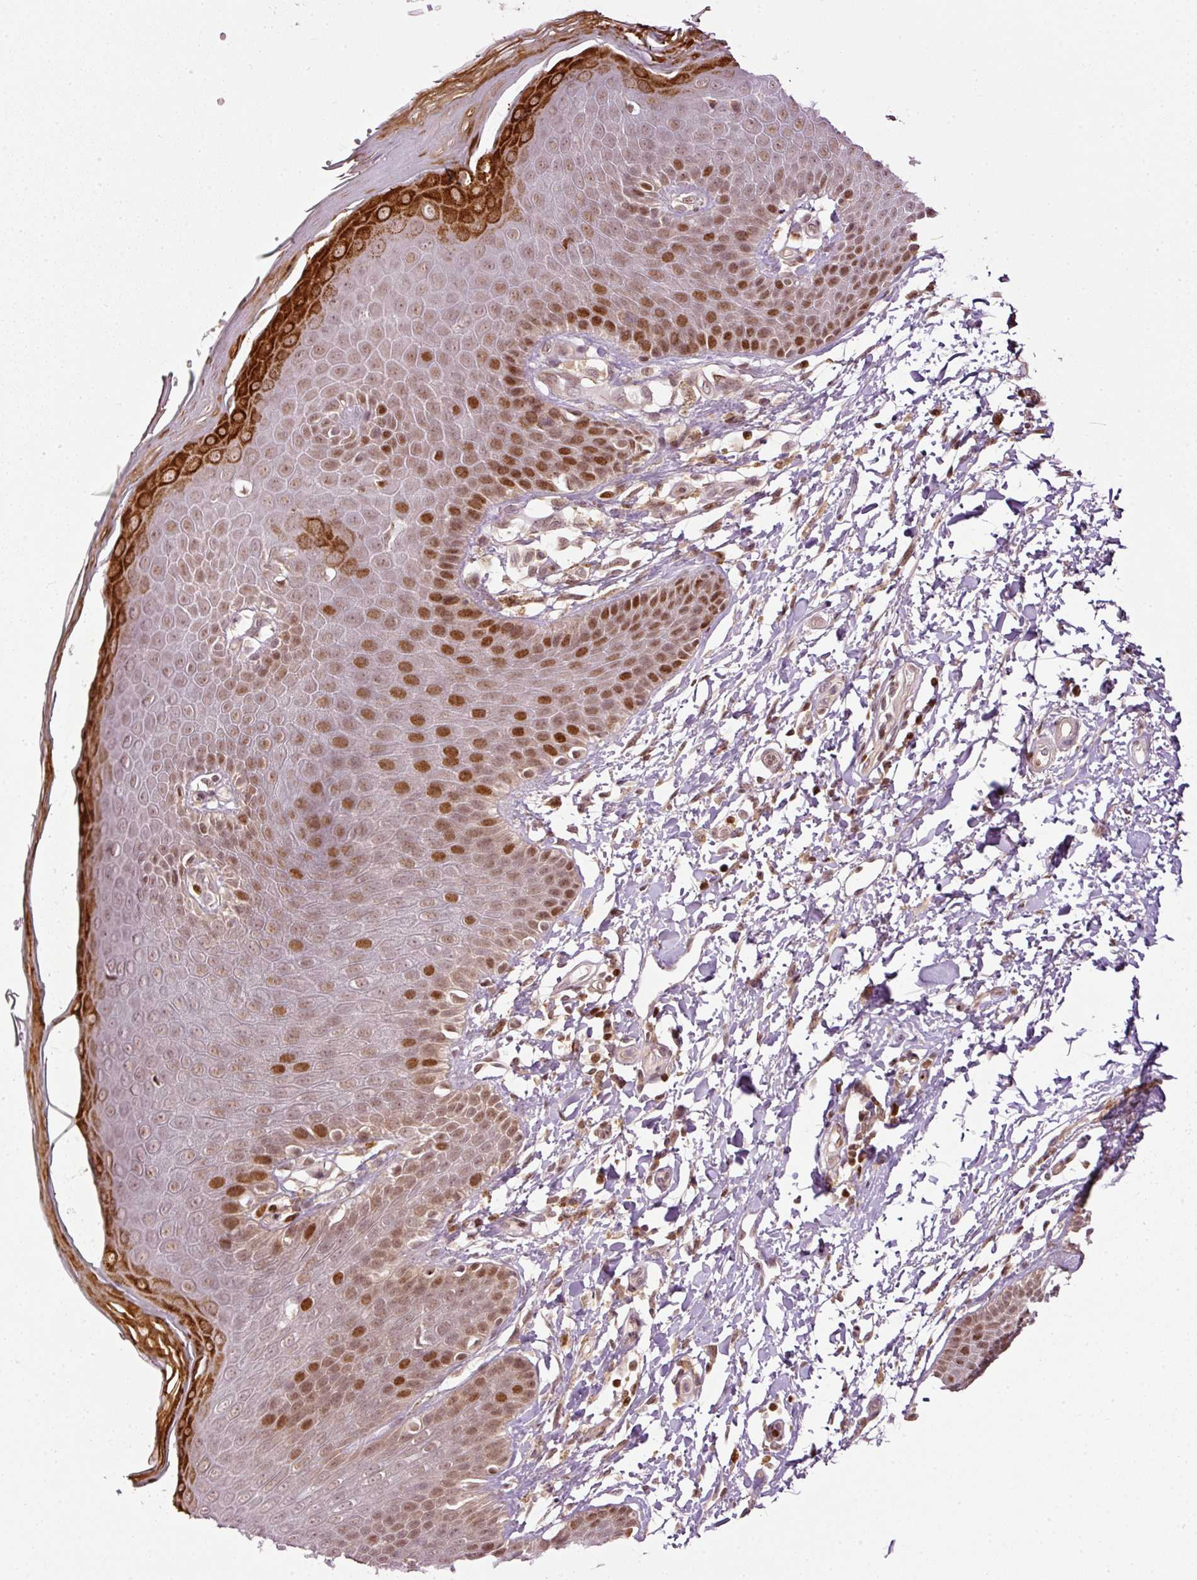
{"staining": {"intensity": "strong", "quantity": "25%-75%", "location": "cytoplasmic/membranous,nuclear"}, "tissue": "skin", "cell_type": "Epidermal cells", "image_type": "normal", "snomed": [{"axis": "morphology", "description": "Normal tissue, NOS"}, {"axis": "topography", "description": "Peripheral nerve tissue"}], "caption": "The histopathology image shows a brown stain indicating the presence of a protein in the cytoplasmic/membranous,nuclear of epidermal cells in skin. The staining was performed using DAB to visualize the protein expression in brown, while the nuclei were stained in blue with hematoxylin (Magnification: 20x).", "gene": "ZNF778", "patient": {"sex": "male", "age": 51}}